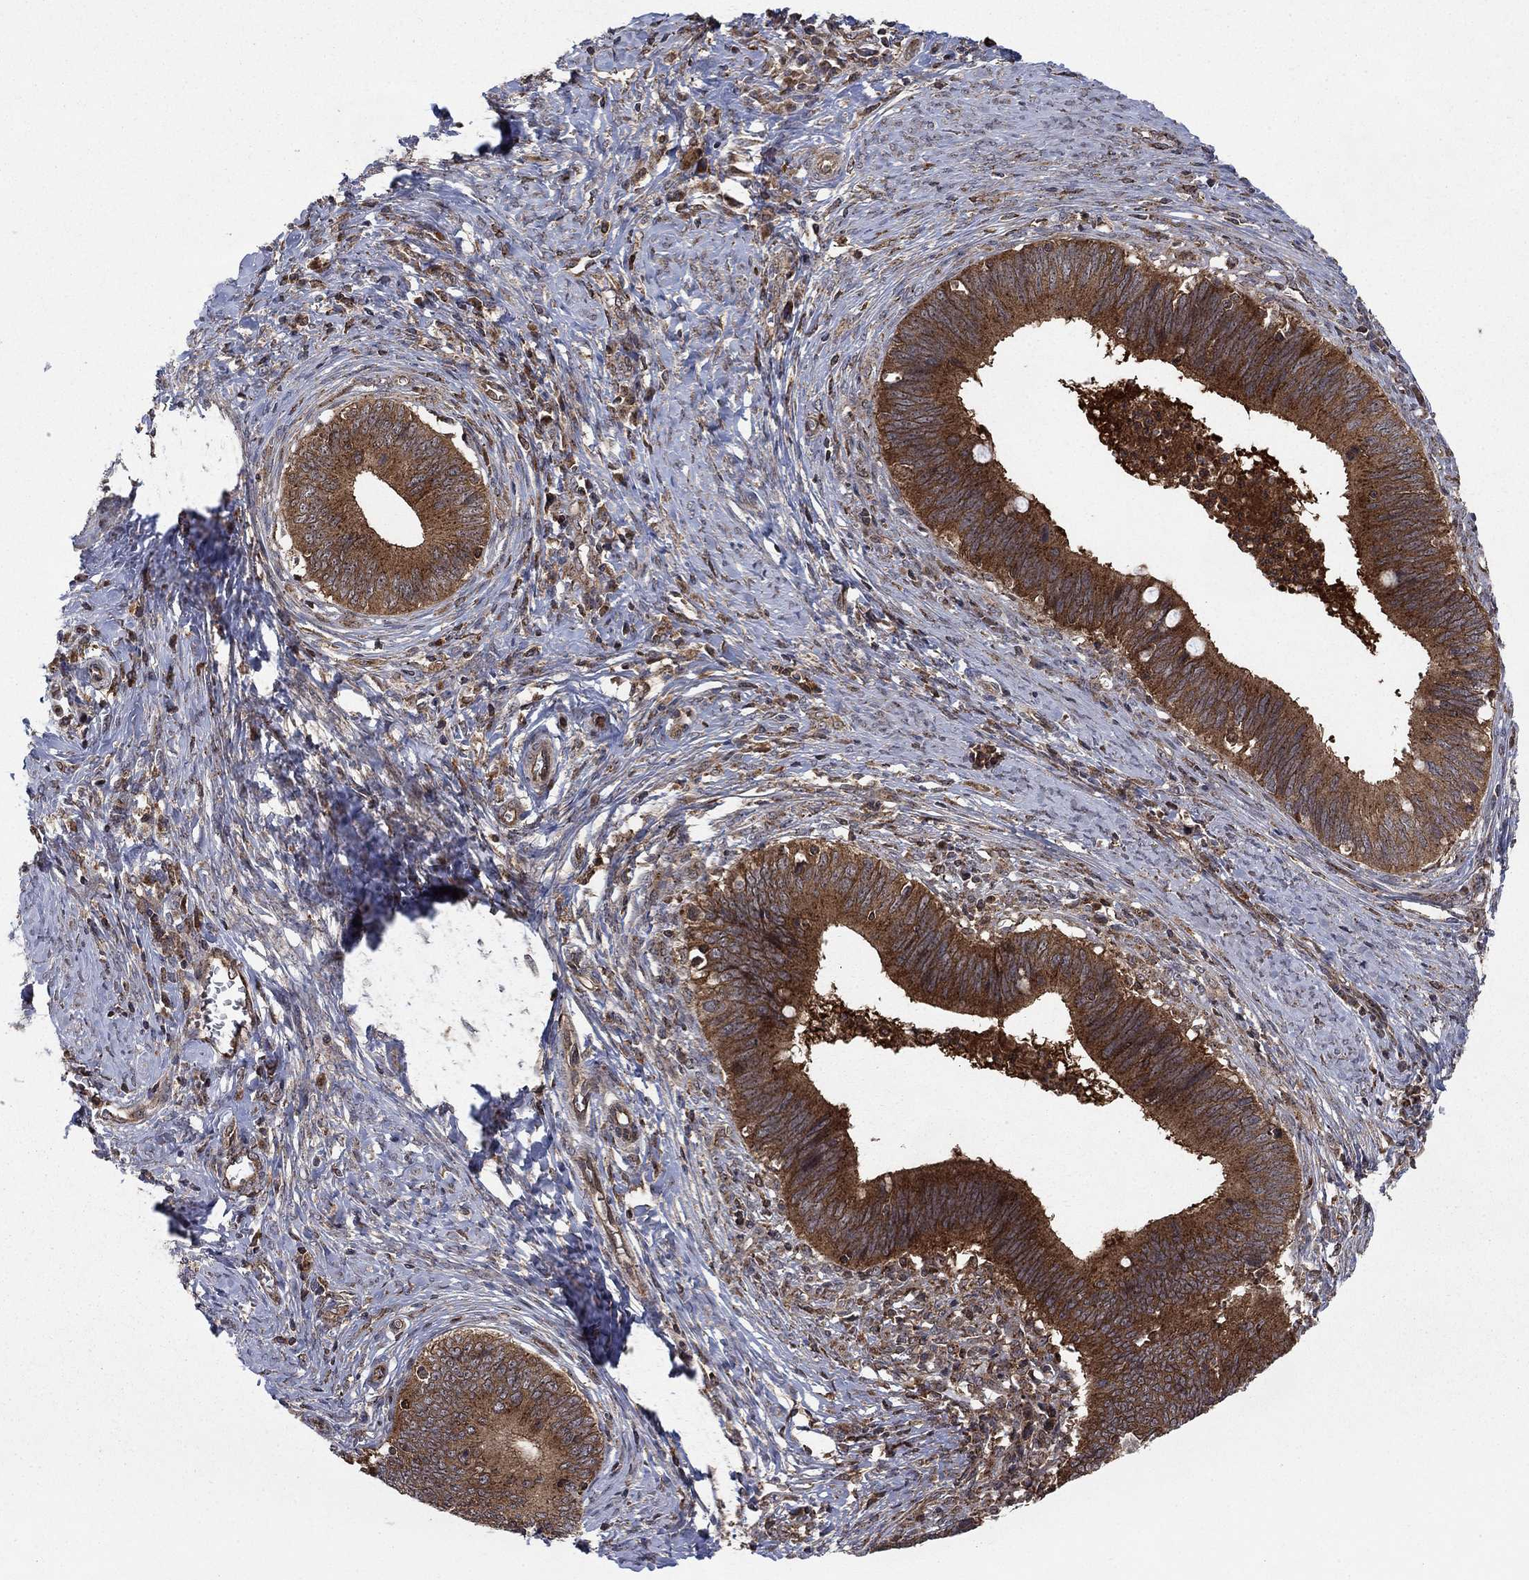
{"staining": {"intensity": "strong", "quantity": ">75%", "location": "cytoplasmic/membranous"}, "tissue": "cervical cancer", "cell_type": "Tumor cells", "image_type": "cancer", "snomed": [{"axis": "morphology", "description": "Adenocarcinoma, NOS"}, {"axis": "topography", "description": "Cervix"}], "caption": "A micrograph showing strong cytoplasmic/membranous staining in approximately >75% of tumor cells in cervical cancer (adenocarcinoma), as visualized by brown immunohistochemical staining.", "gene": "IFI35", "patient": {"sex": "female", "age": 42}}